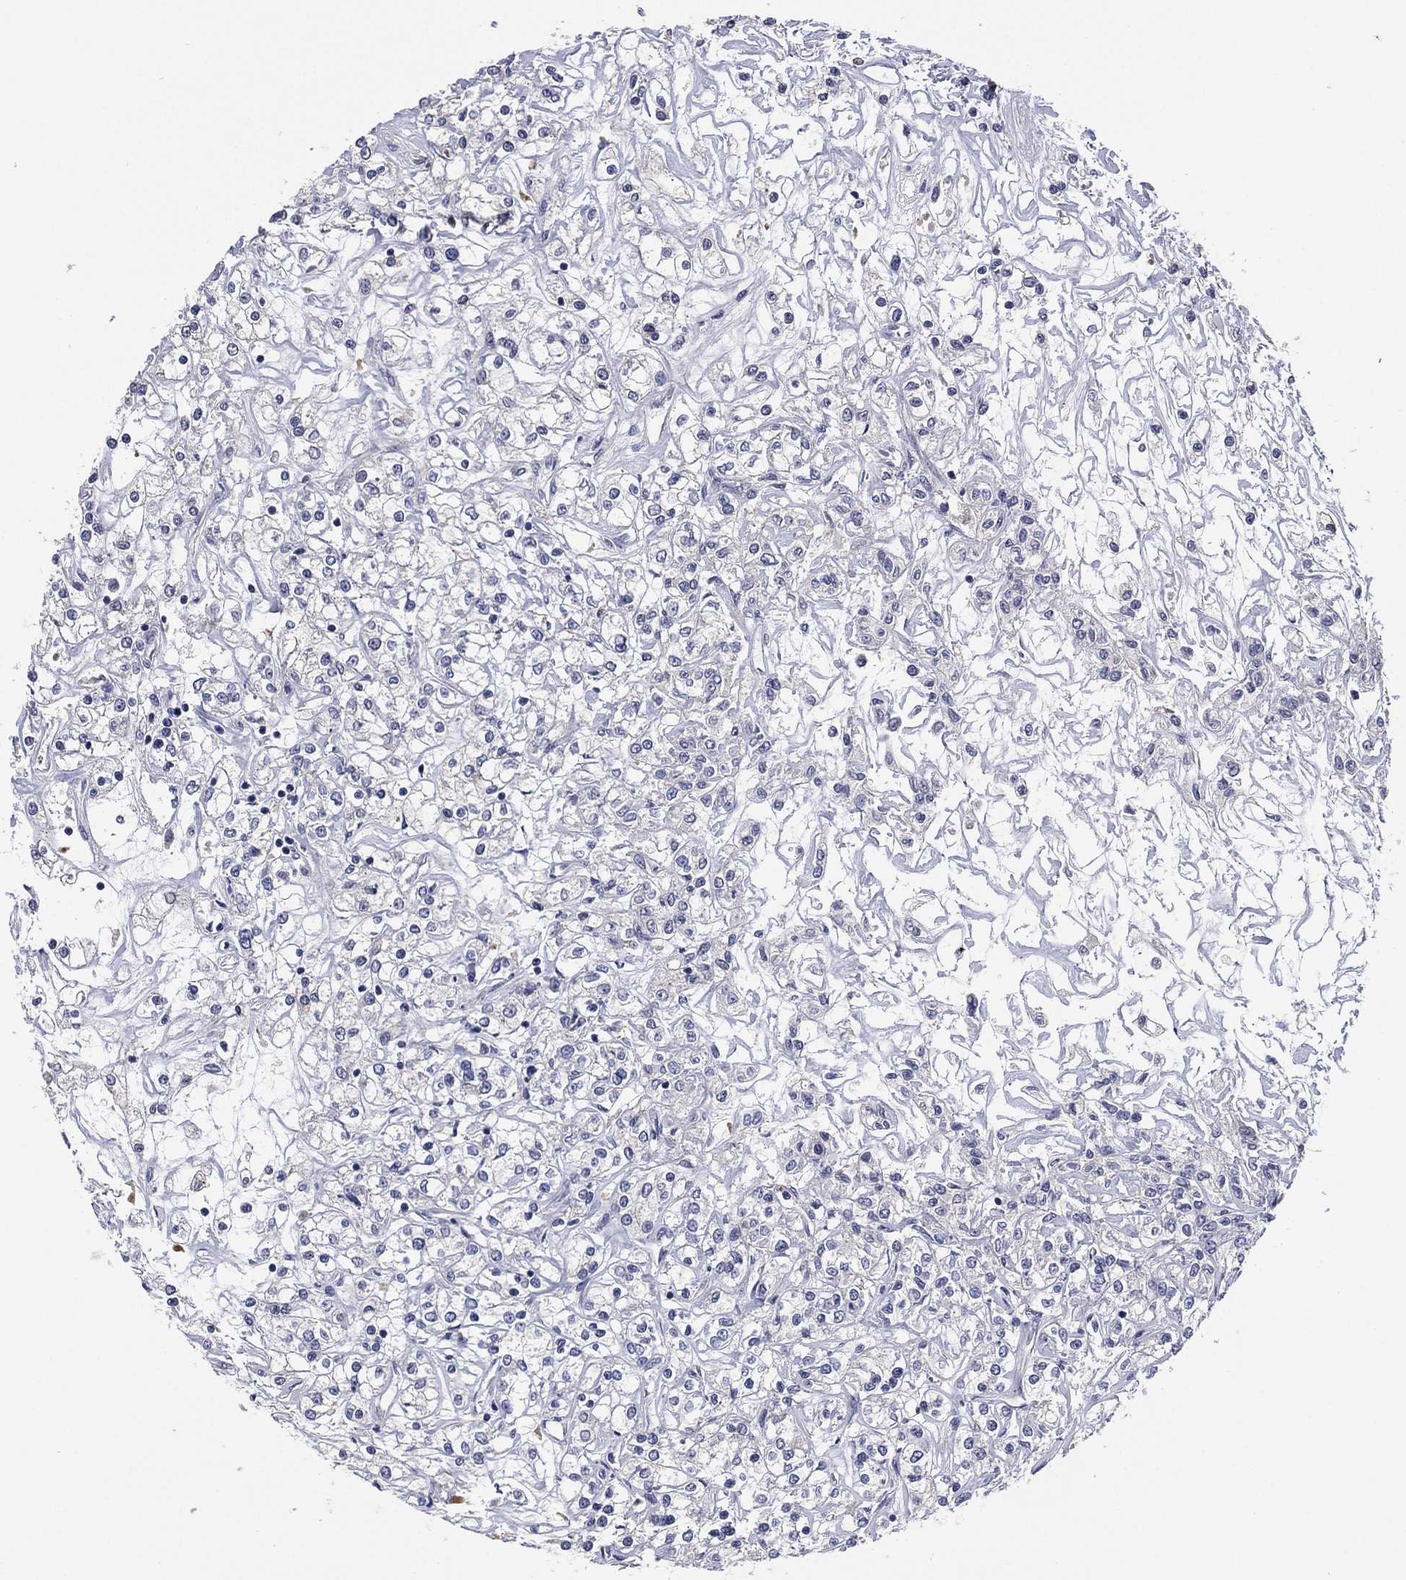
{"staining": {"intensity": "negative", "quantity": "none", "location": "none"}, "tissue": "renal cancer", "cell_type": "Tumor cells", "image_type": "cancer", "snomed": [{"axis": "morphology", "description": "Adenocarcinoma, NOS"}, {"axis": "topography", "description": "Kidney"}], "caption": "This is an IHC histopathology image of human adenocarcinoma (renal). There is no expression in tumor cells.", "gene": "SELENOO", "patient": {"sex": "female", "age": 59}}